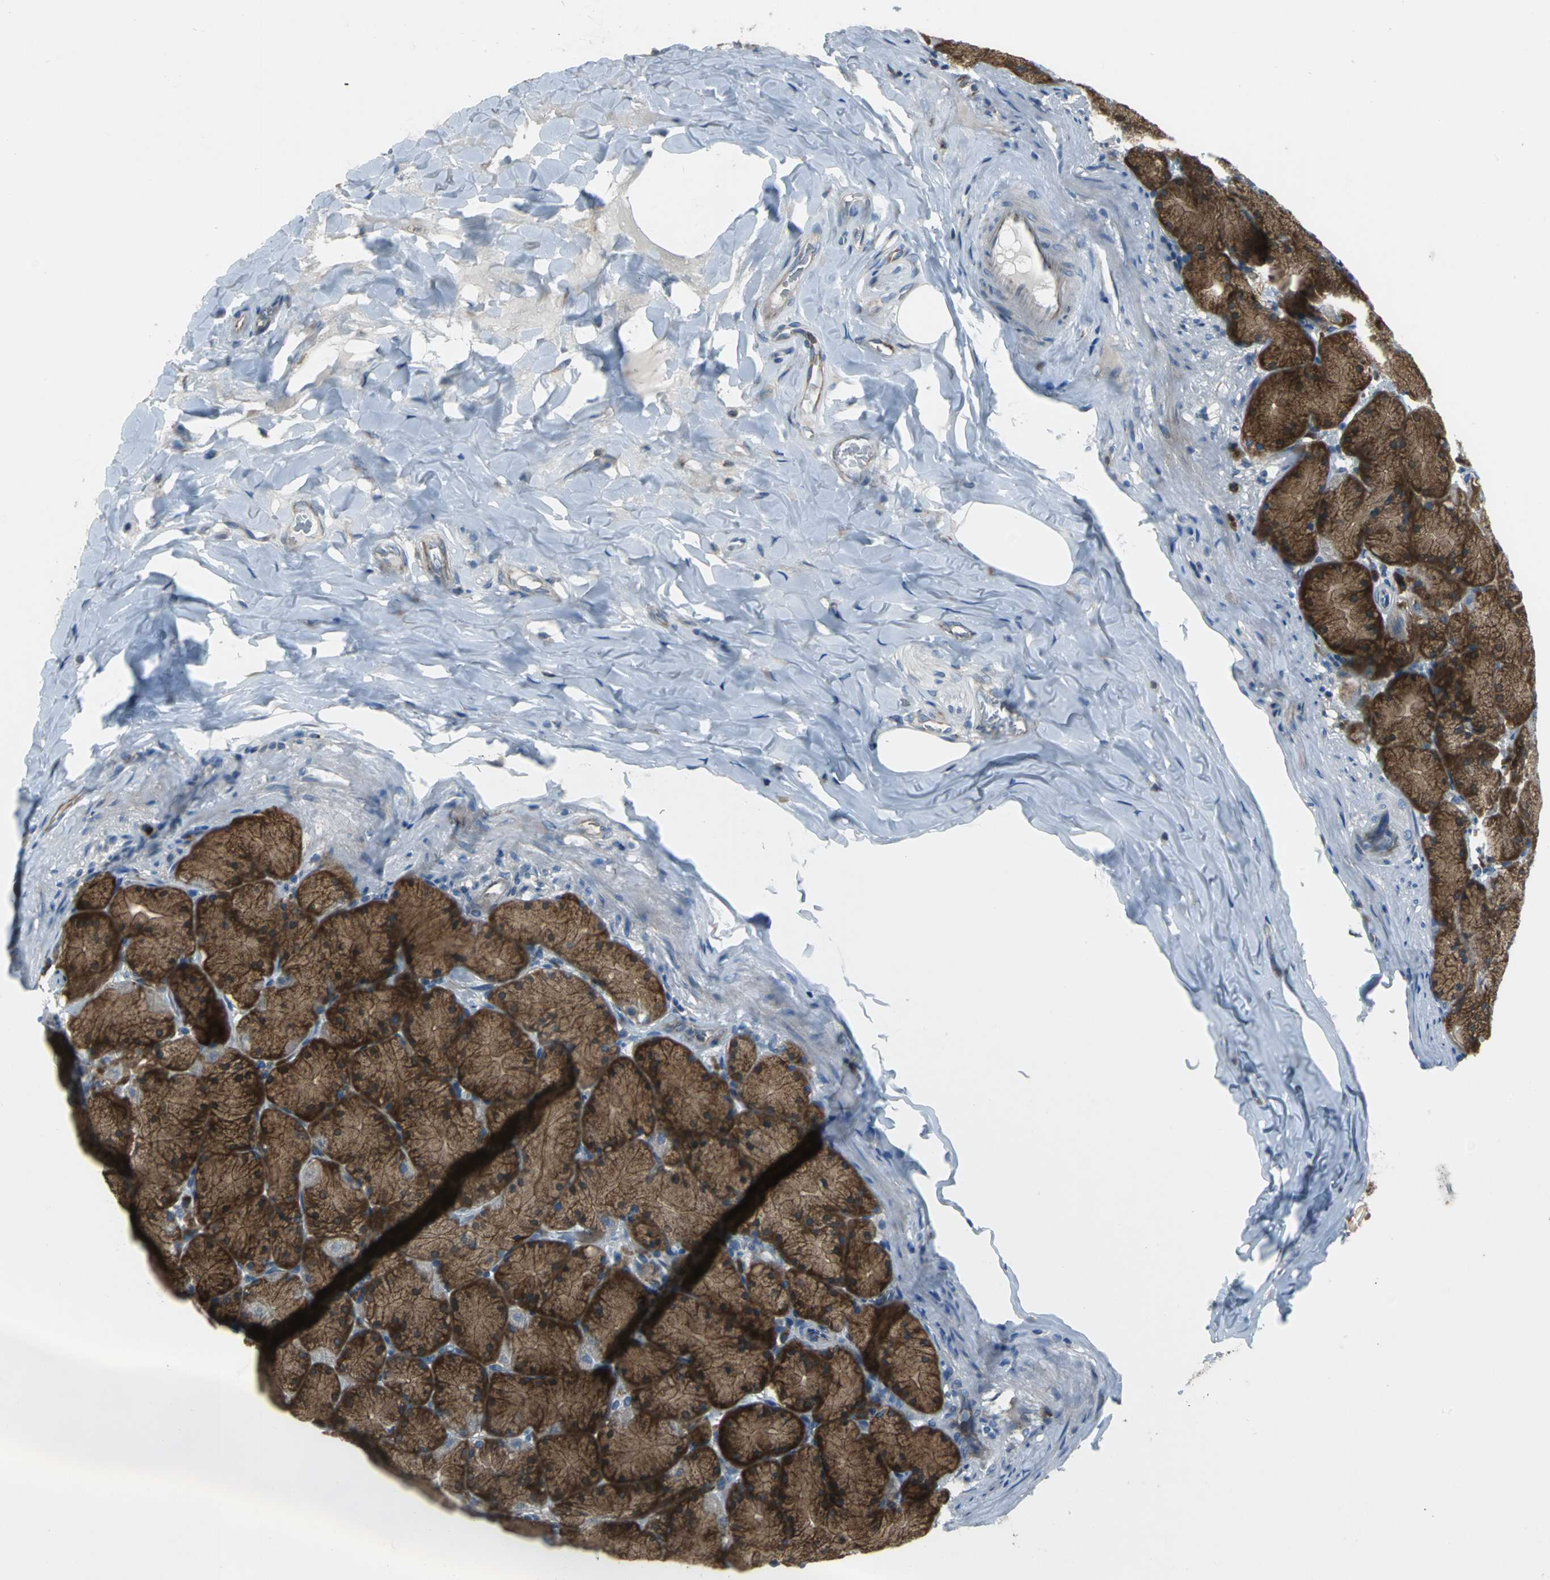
{"staining": {"intensity": "moderate", "quantity": ">75%", "location": "cytoplasmic/membranous"}, "tissue": "stomach", "cell_type": "Glandular cells", "image_type": "normal", "snomed": [{"axis": "morphology", "description": "Normal tissue, NOS"}, {"axis": "topography", "description": "Stomach, upper"}], "caption": "Stomach stained with immunohistochemistry demonstrates moderate cytoplasmic/membranous expression in approximately >75% of glandular cells.", "gene": "EIF5A", "patient": {"sex": "female", "age": 56}}